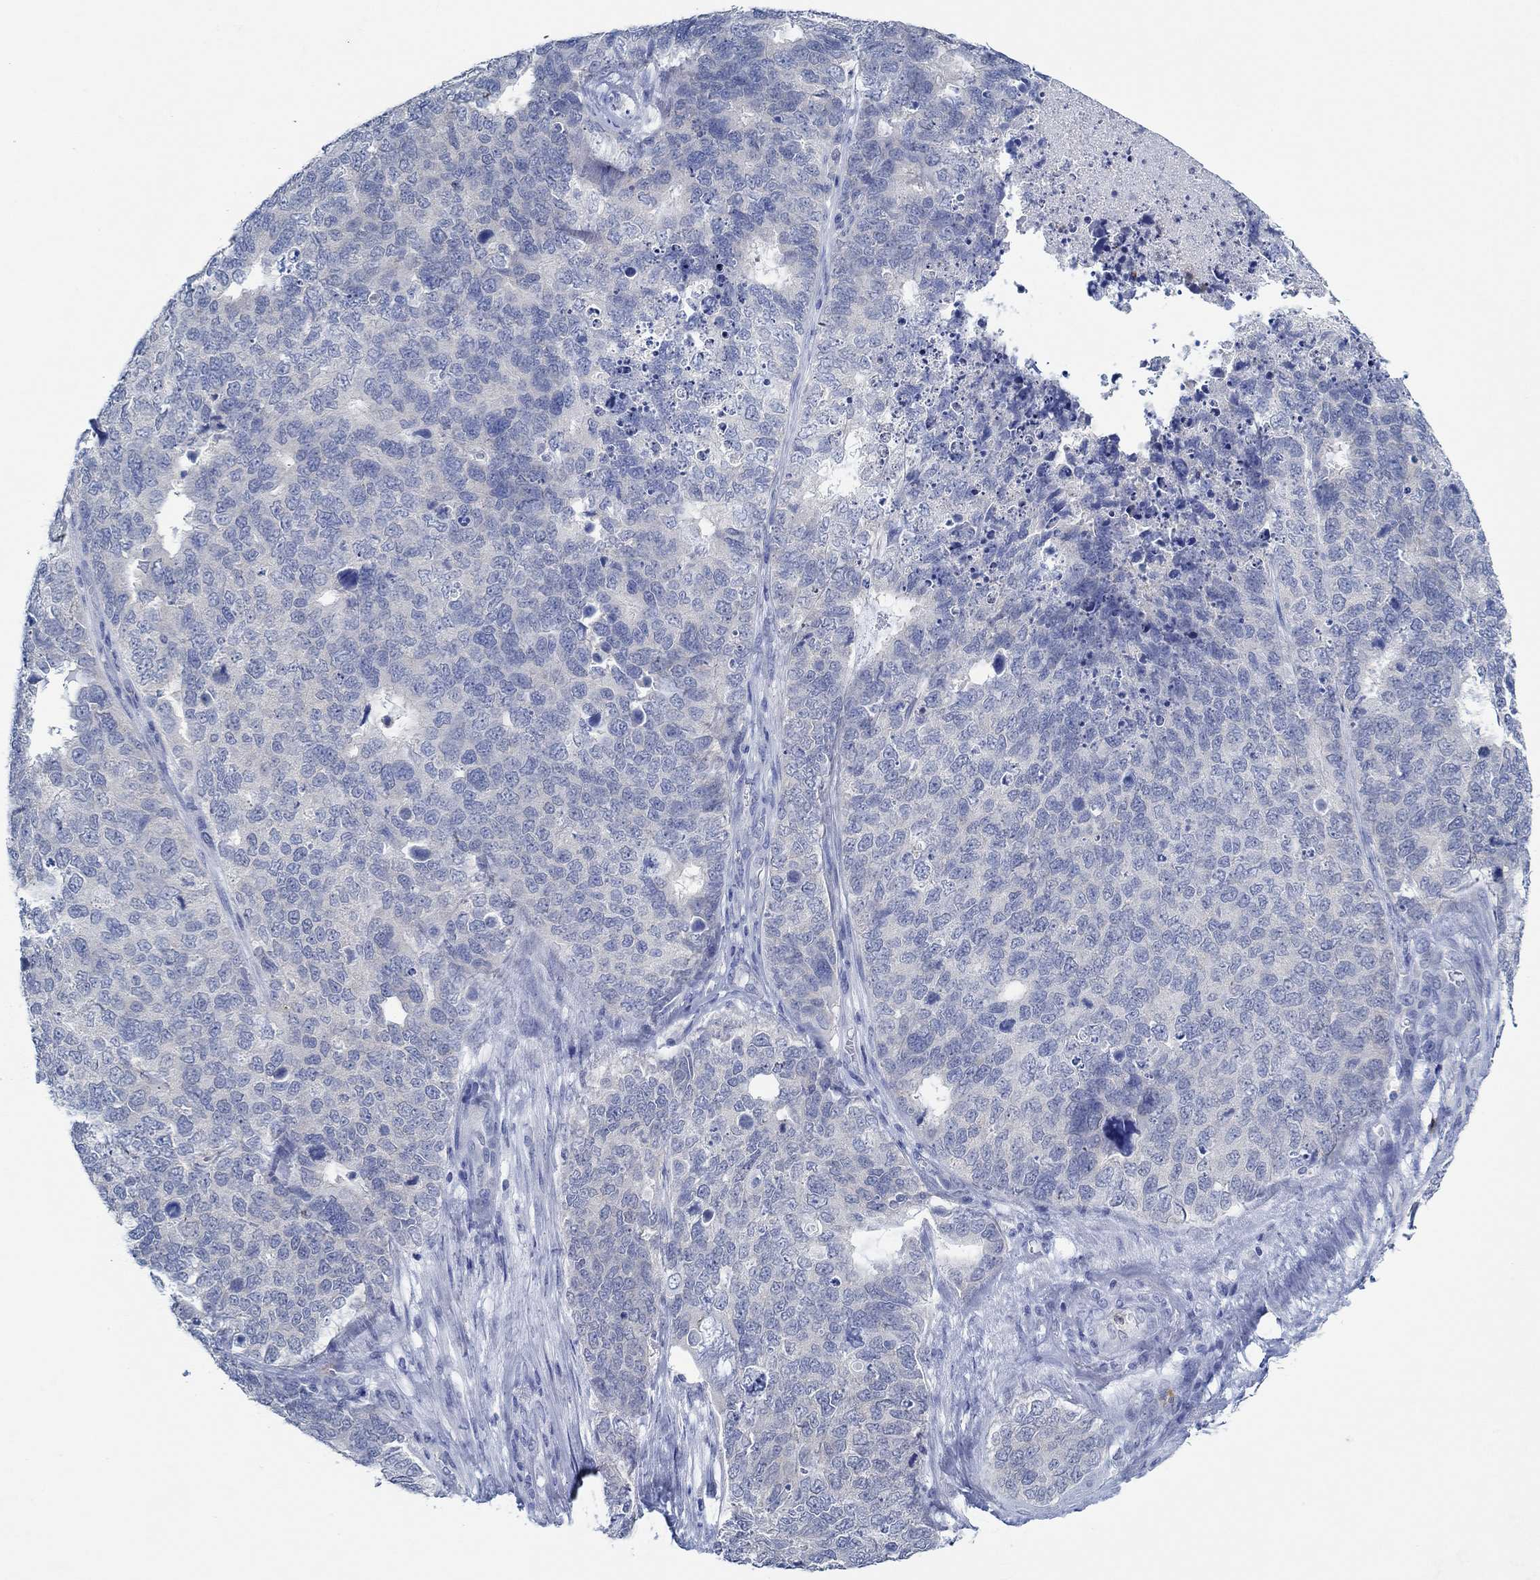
{"staining": {"intensity": "negative", "quantity": "none", "location": "none"}, "tissue": "cervical cancer", "cell_type": "Tumor cells", "image_type": "cancer", "snomed": [{"axis": "morphology", "description": "Squamous cell carcinoma, NOS"}, {"axis": "topography", "description": "Cervix"}], "caption": "Immunohistochemistry photomicrograph of human squamous cell carcinoma (cervical) stained for a protein (brown), which demonstrates no expression in tumor cells.", "gene": "ZNF671", "patient": {"sex": "female", "age": 63}}